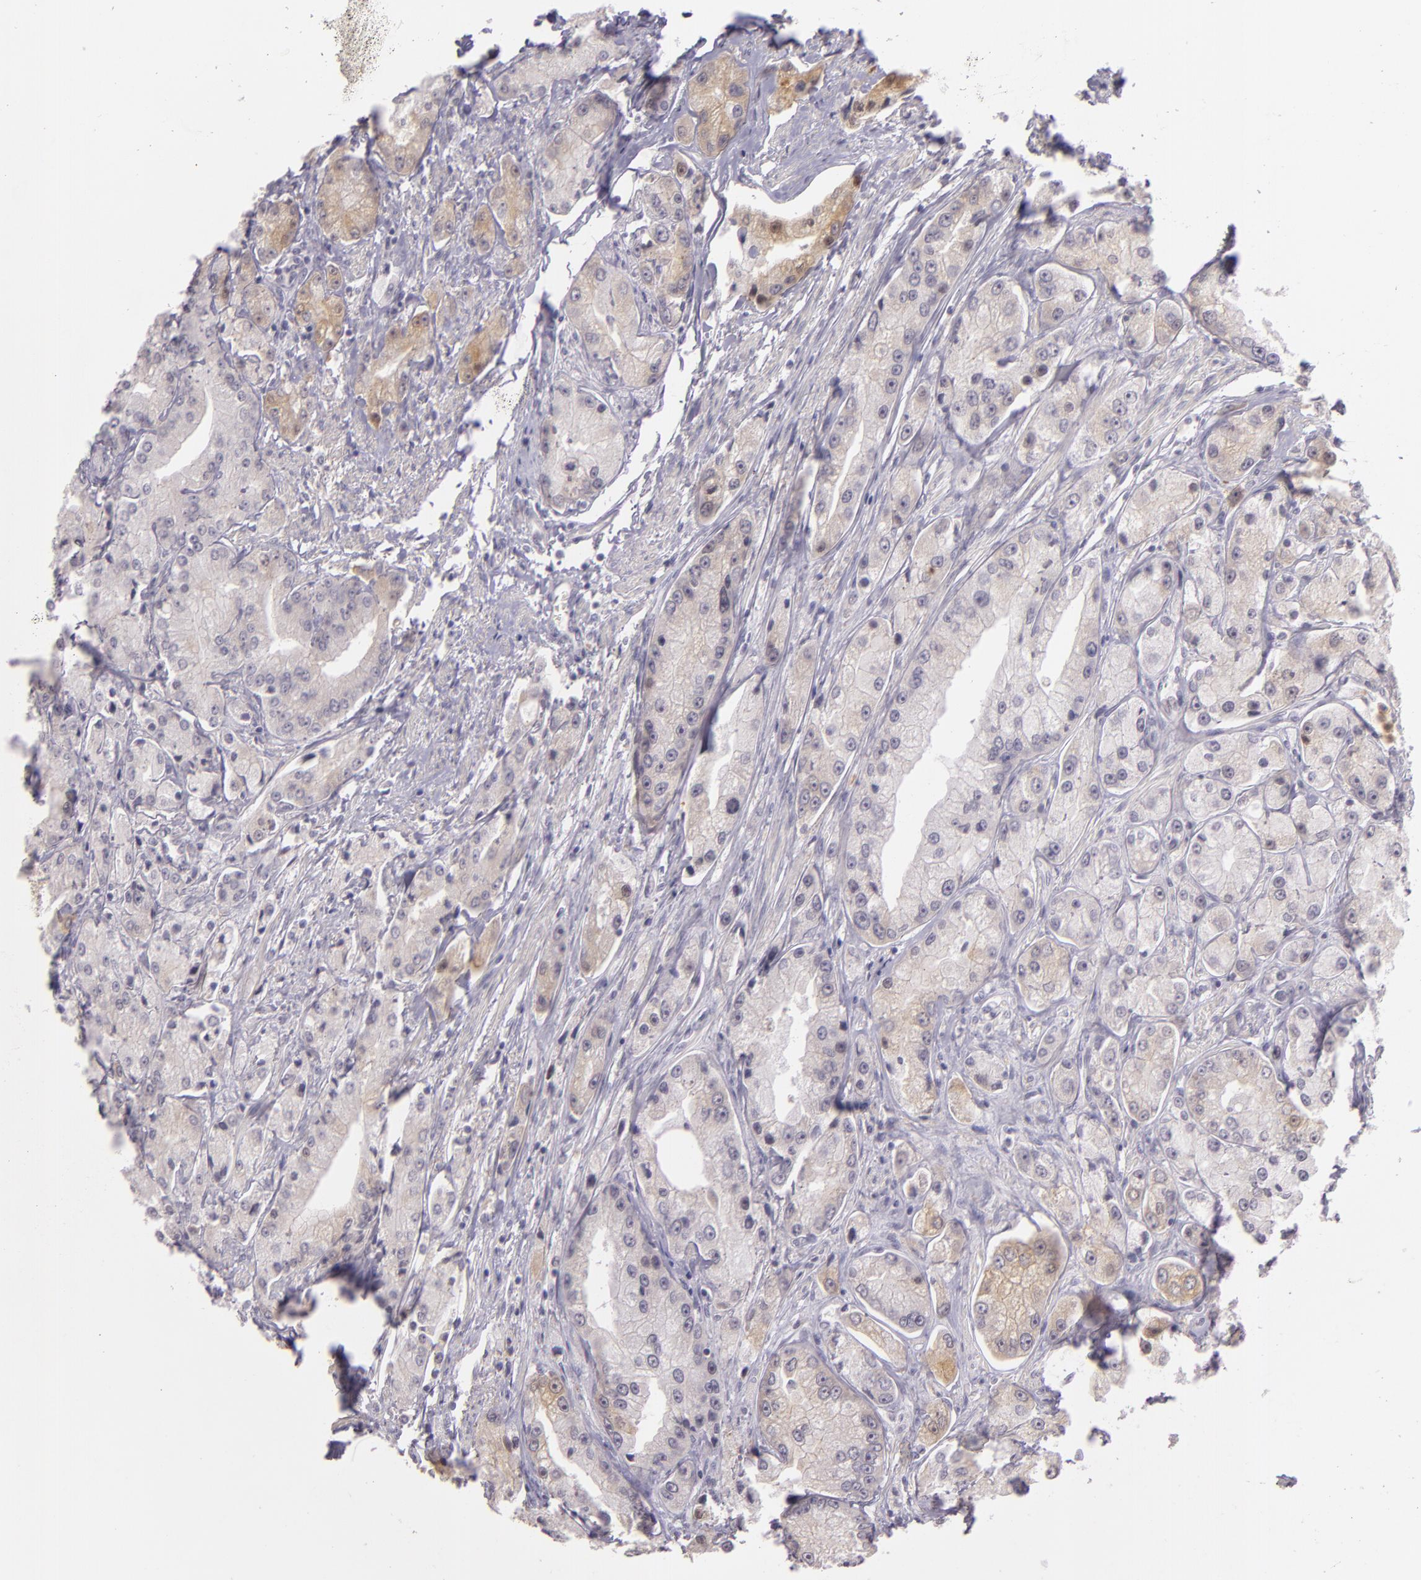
{"staining": {"intensity": "weak", "quantity": "<25%", "location": "cytoplasmic/membranous"}, "tissue": "prostate cancer", "cell_type": "Tumor cells", "image_type": "cancer", "snomed": [{"axis": "morphology", "description": "Adenocarcinoma, Medium grade"}, {"axis": "topography", "description": "Prostate"}], "caption": "DAB immunohistochemical staining of prostate cancer demonstrates no significant expression in tumor cells.", "gene": "CBS", "patient": {"sex": "male", "age": 72}}